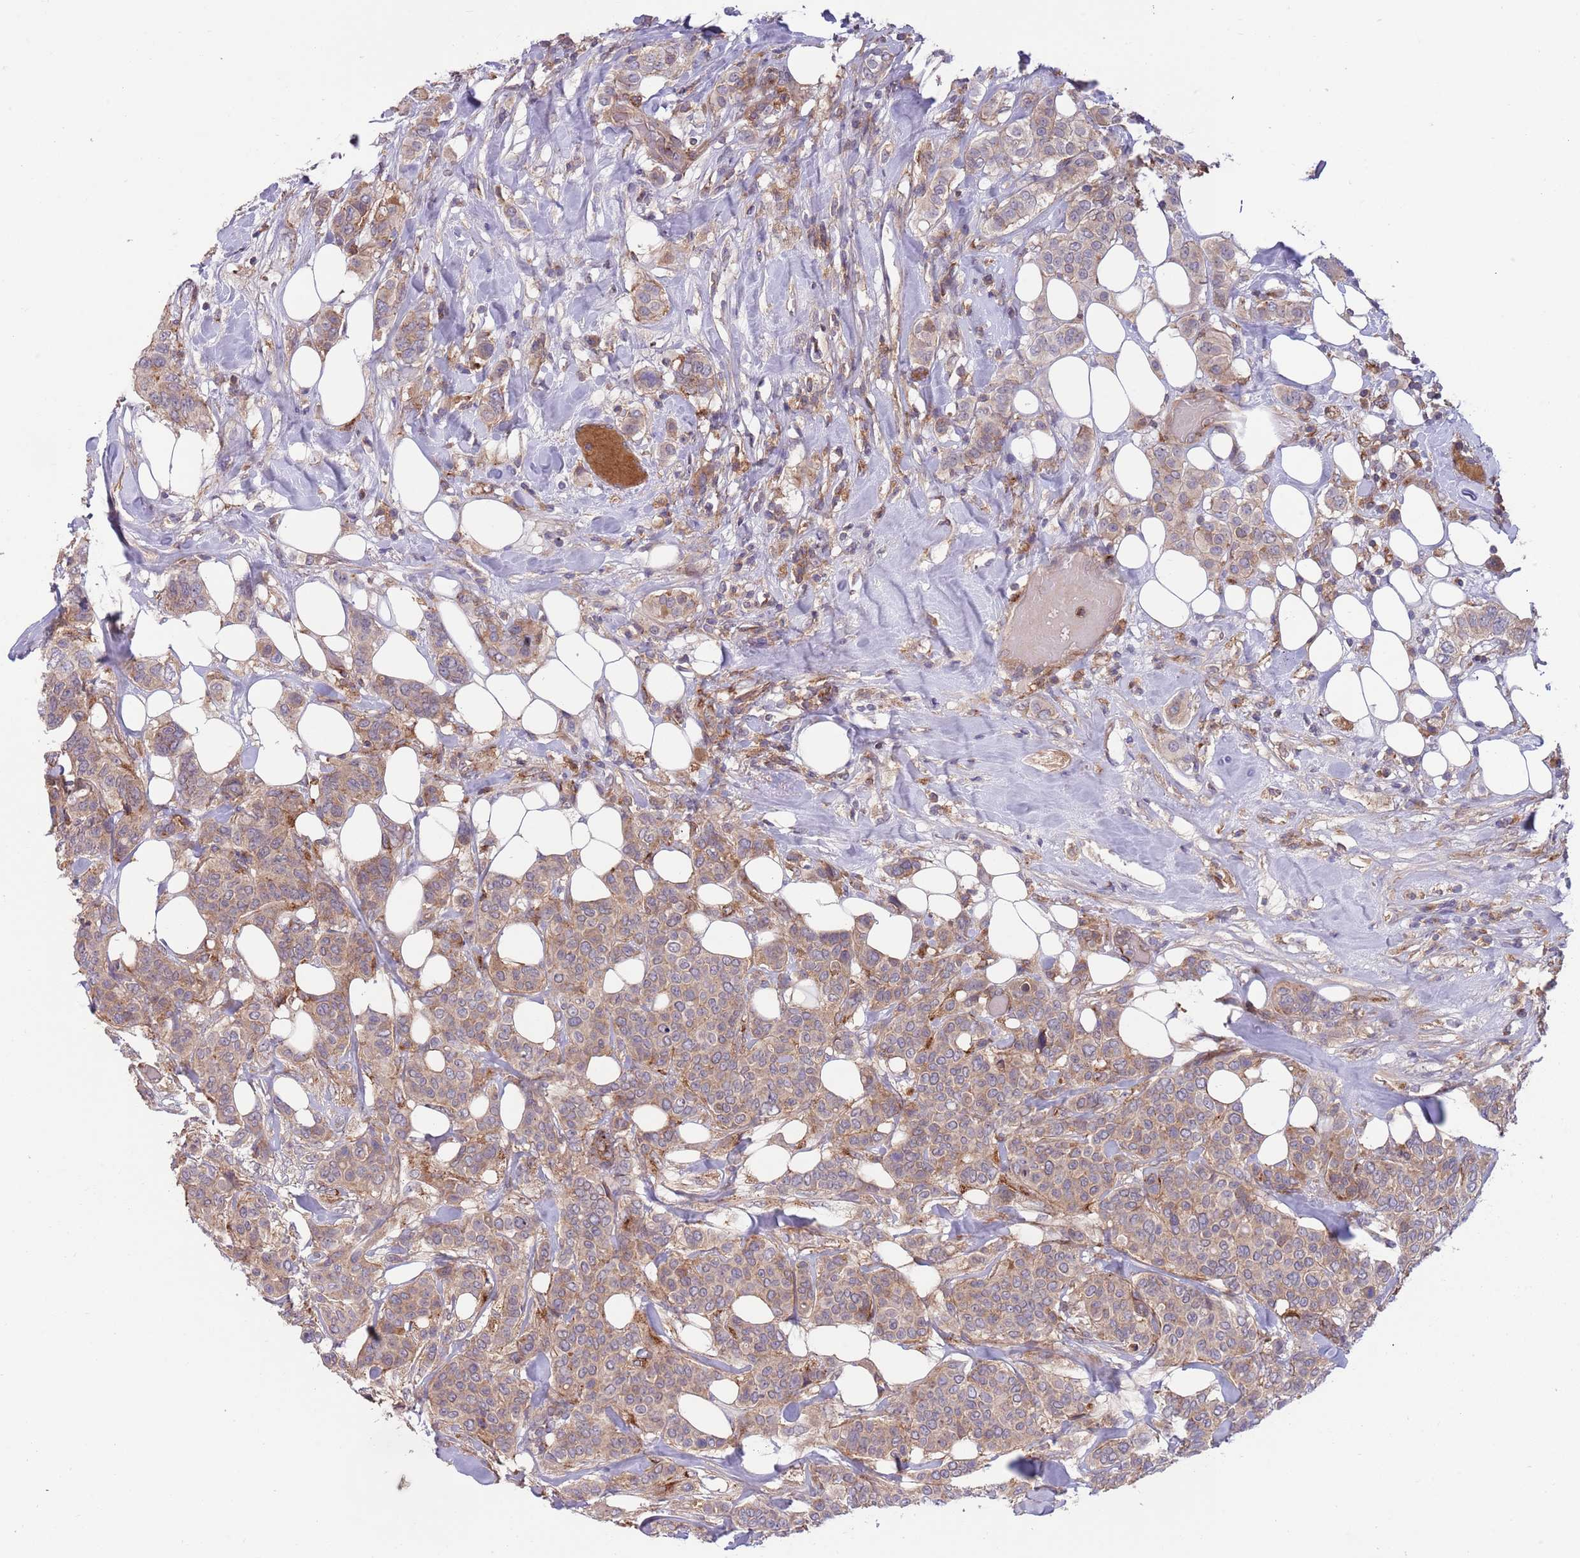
{"staining": {"intensity": "moderate", "quantity": "25%-75%", "location": "cytoplasmic/membranous"}, "tissue": "breast cancer", "cell_type": "Tumor cells", "image_type": "cancer", "snomed": [{"axis": "morphology", "description": "Lobular carcinoma"}, {"axis": "topography", "description": "Breast"}], "caption": "Tumor cells reveal medium levels of moderate cytoplasmic/membranous positivity in about 25%-75% of cells in human breast cancer (lobular carcinoma).", "gene": "BTBD7", "patient": {"sex": "female", "age": 51}}